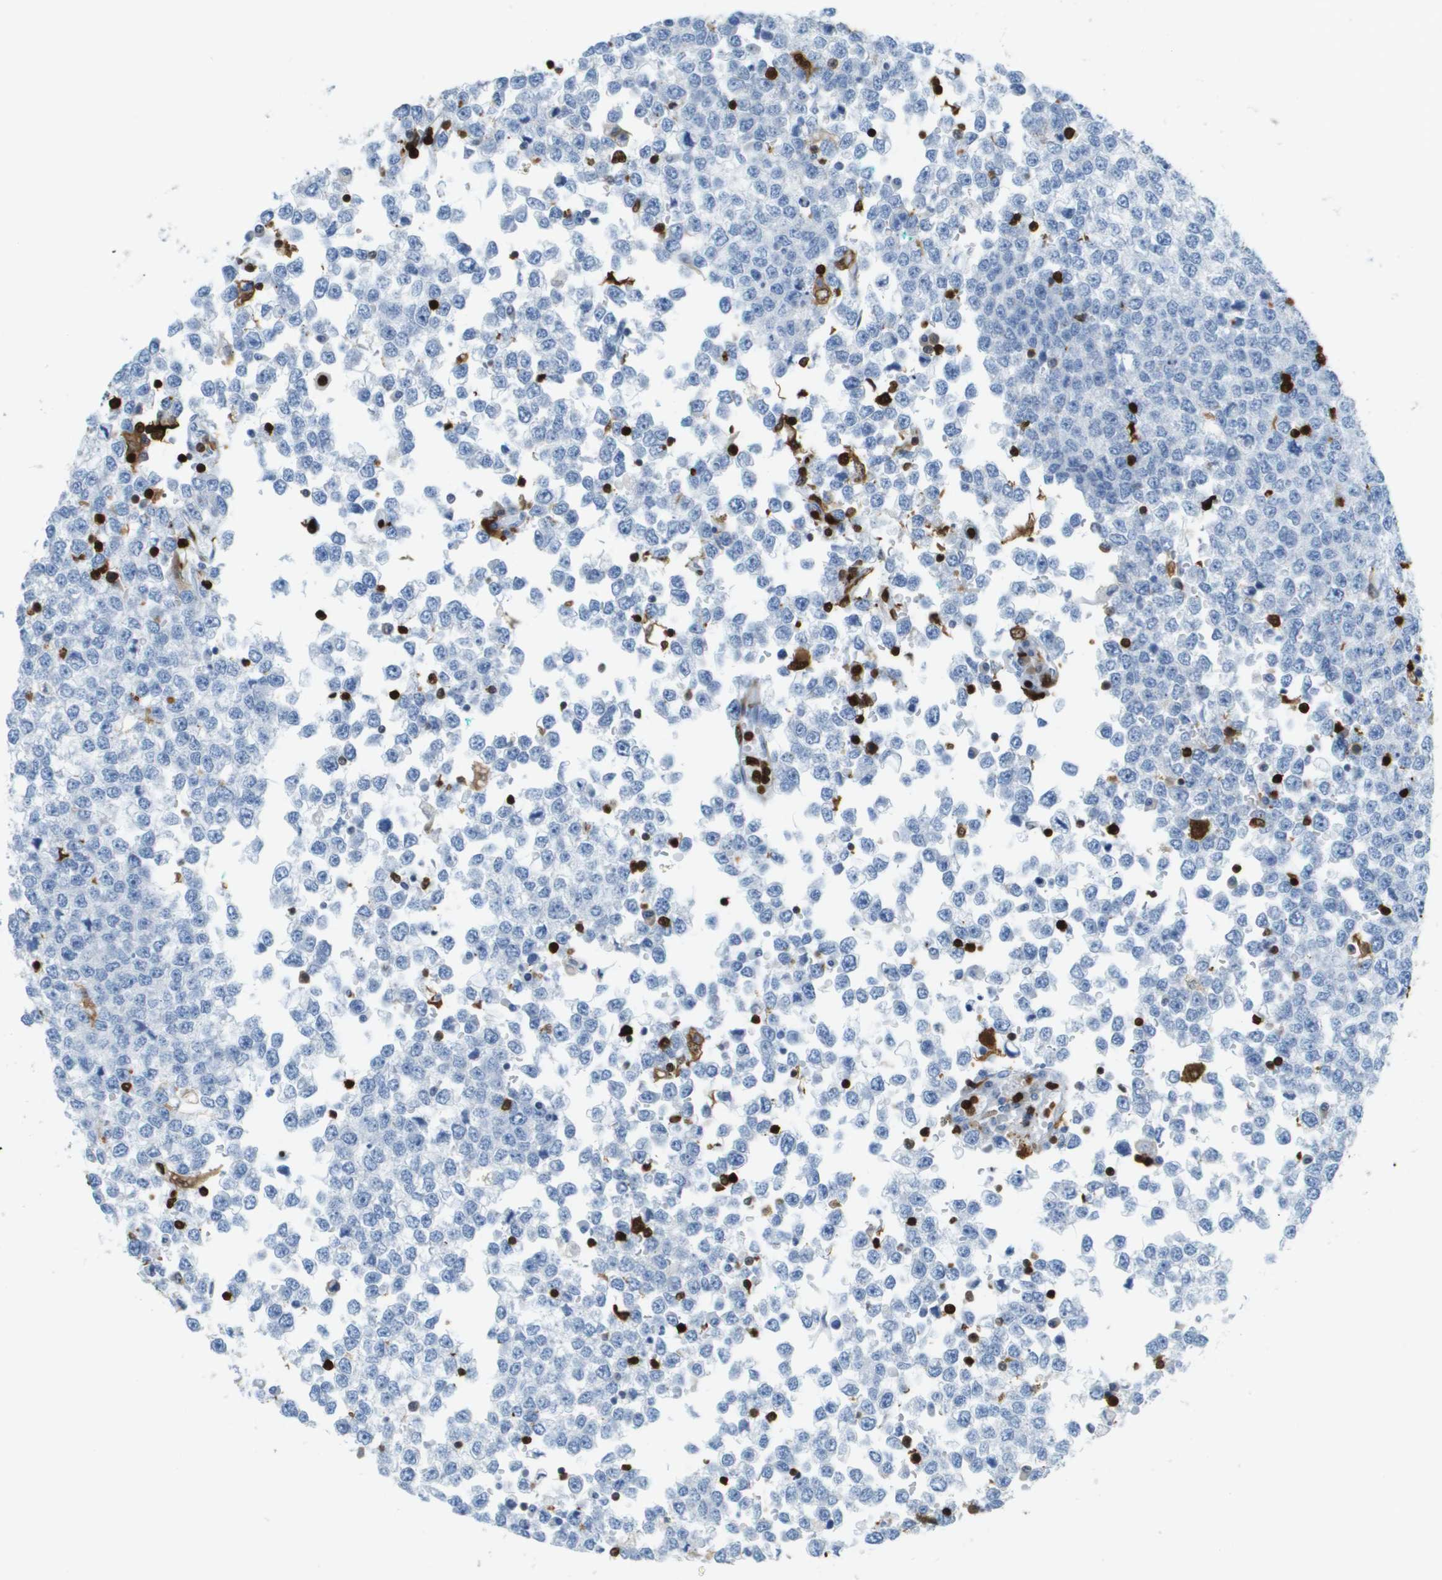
{"staining": {"intensity": "negative", "quantity": "none", "location": "none"}, "tissue": "testis cancer", "cell_type": "Tumor cells", "image_type": "cancer", "snomed": [{"axis": "morphology", "description": "Seminoma, NOS"}, {"axis": "topography", "description": "Testis"}], "caption": "The histopathology image exhibits no staining of tumor cells in testis seminoma.", "gene": "DOCK5", "patient": {"sex": "male", "age": 65}}